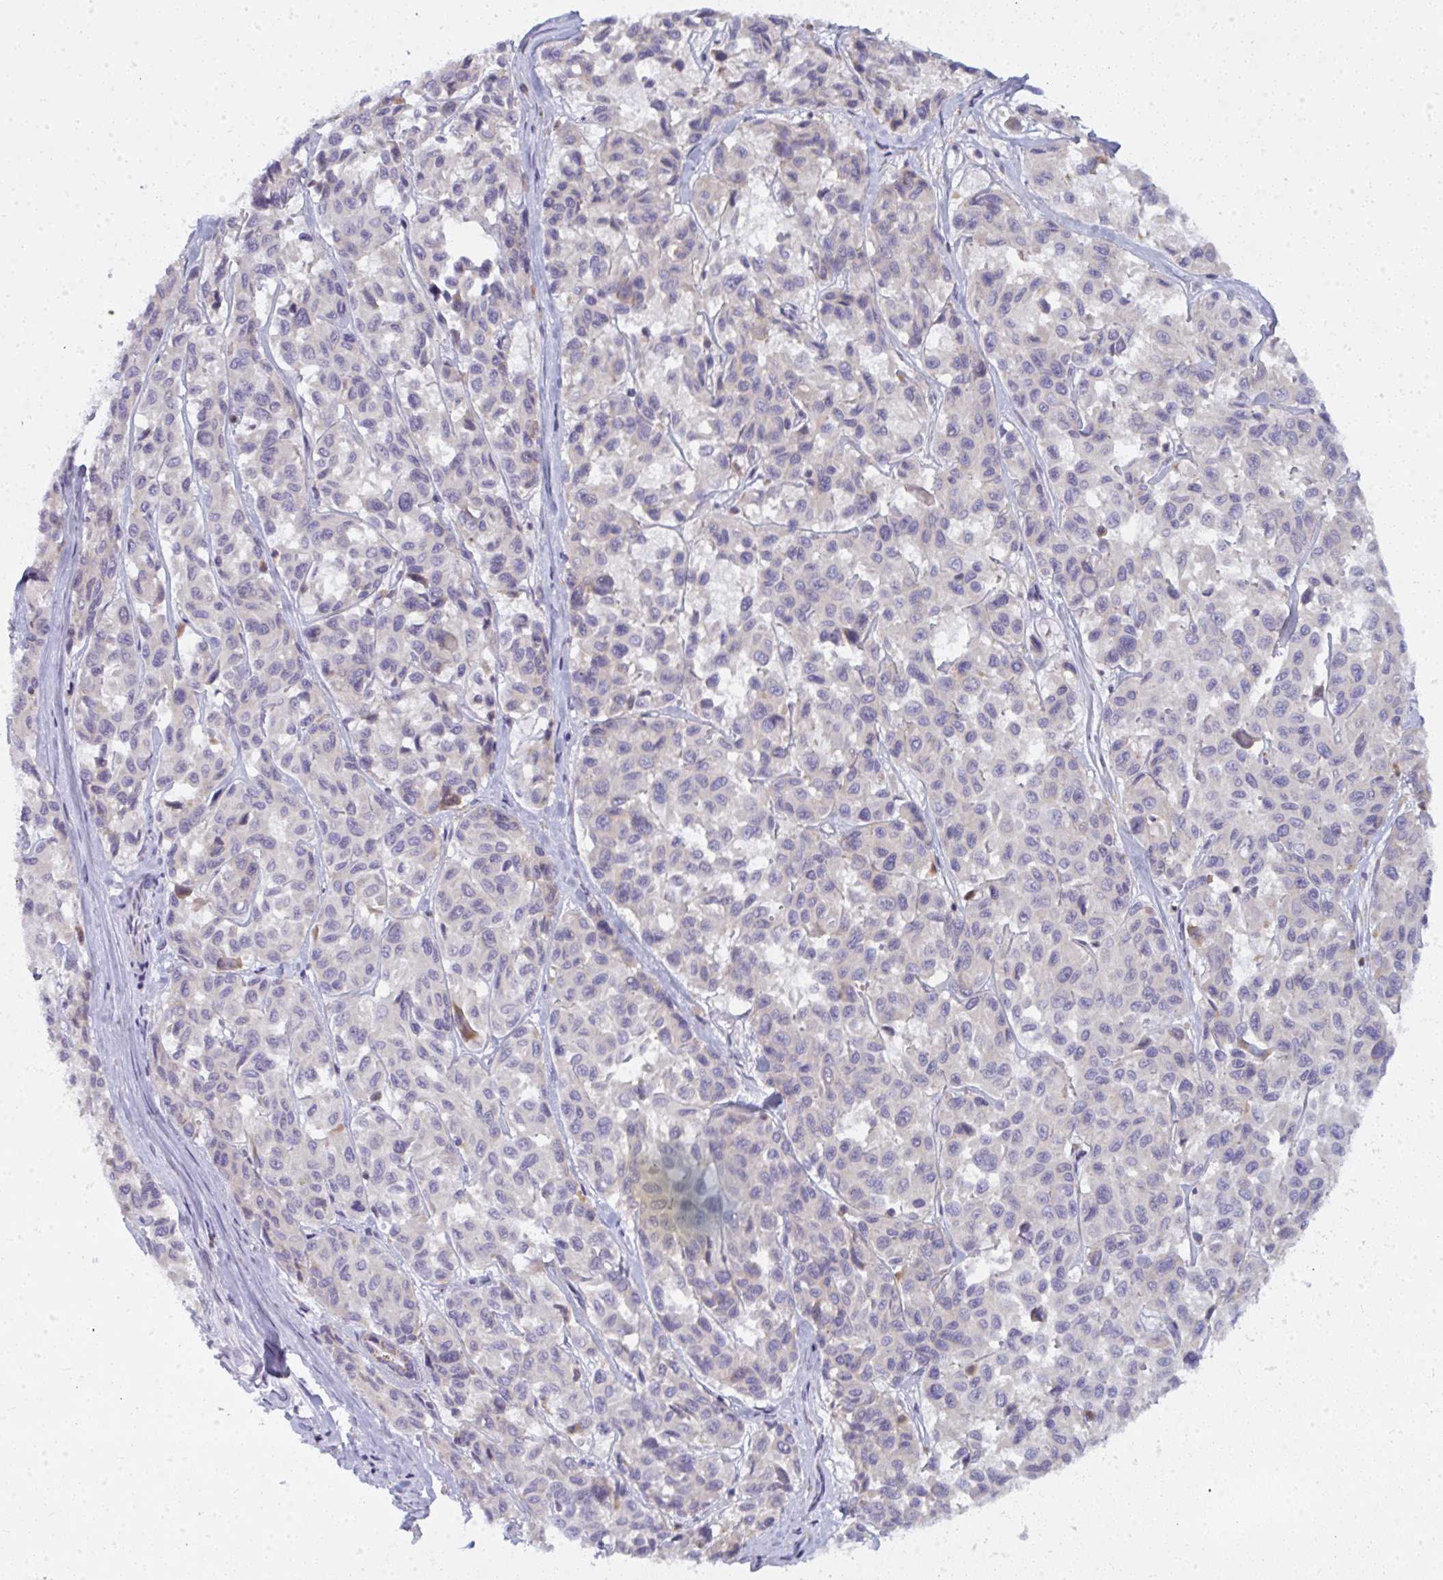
{"staining": {"intensity": "negative", "quantity": "none", "location": "none"}, "tissue": "melanoma", "cell_type": "Tumor cells", "image_type": "cancer", "snomed": [{"axis": "morphology", "description": "Malignant melanoma, NOS"}, {"axis": "topography", "description": "Skin"}], "caption": "Immunohistochemistry (IHC) micrograph of neoplastic tissue: melanoma stained with DAB exhibits no significant protein positivity in tumor cells. (DAB (3,3'-diaminobenzidine) immunohistochemistry (IHC) with hematoxylin counter stain).", "gene": "ATG9A", "patient": {"sex": "female", "age": 66}}